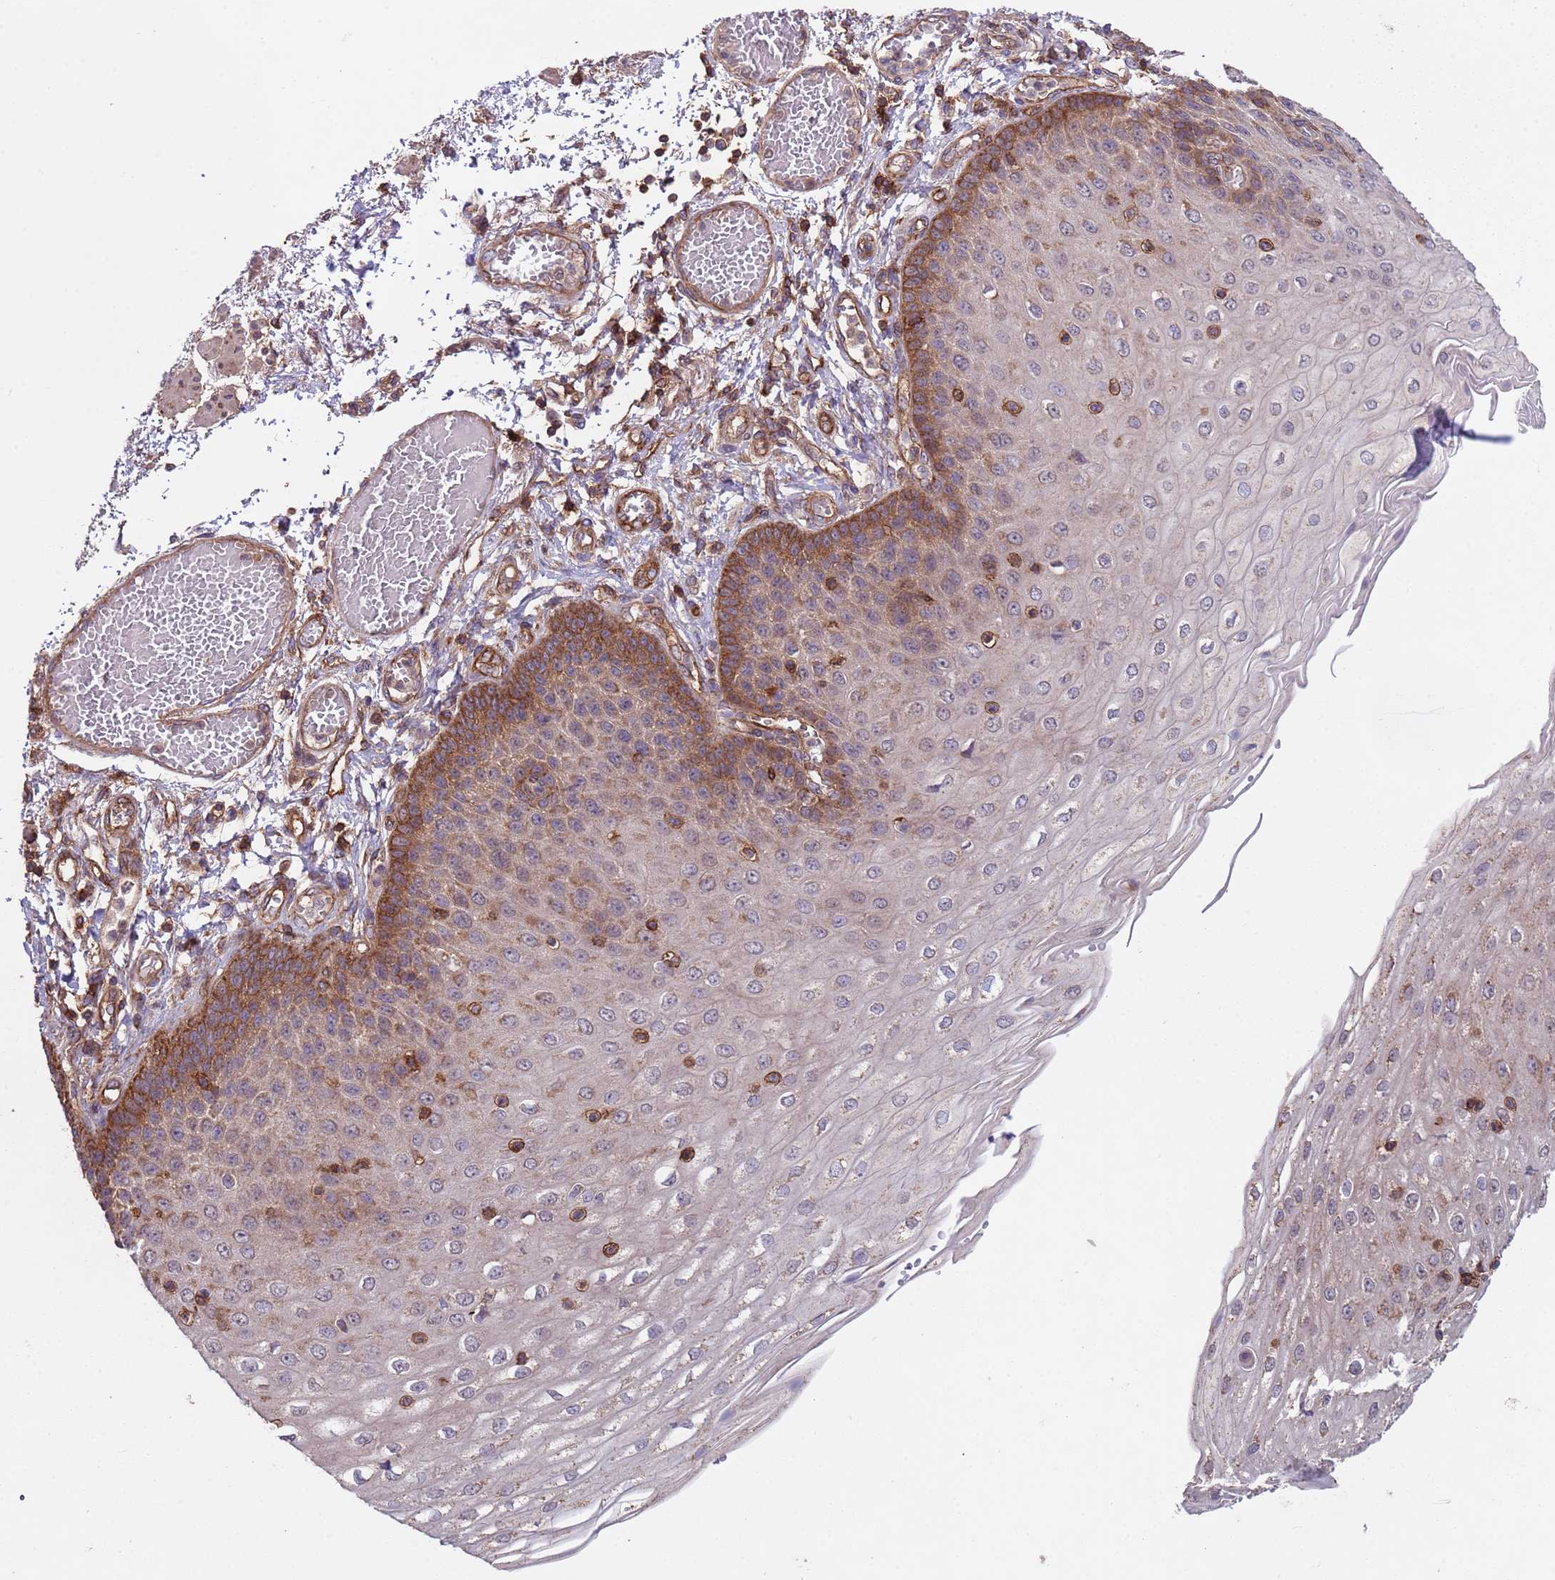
{"staining": {"intensity": "moderate", "quantity": "<25%", "location": "cytoplasmic/membranous"}, "tissue": "esophagus", "cell_type": "Squamous epithelial cells", "image_type": "normal", "snomed": [{"axis": "morphology", "description": "Normal tissue, NOS"}, {"axis": "topography", "description": "Esophagus"}], "caption": "This image reveals immunohistochemistry (IHC) staining of unremarkable human esophagus, with low moderate cytoplasmic/membranous staining in about <25% of squamous epithelial cells.", "gene": "ACAD8", "patient": {"sex": "male", "age": 81}}